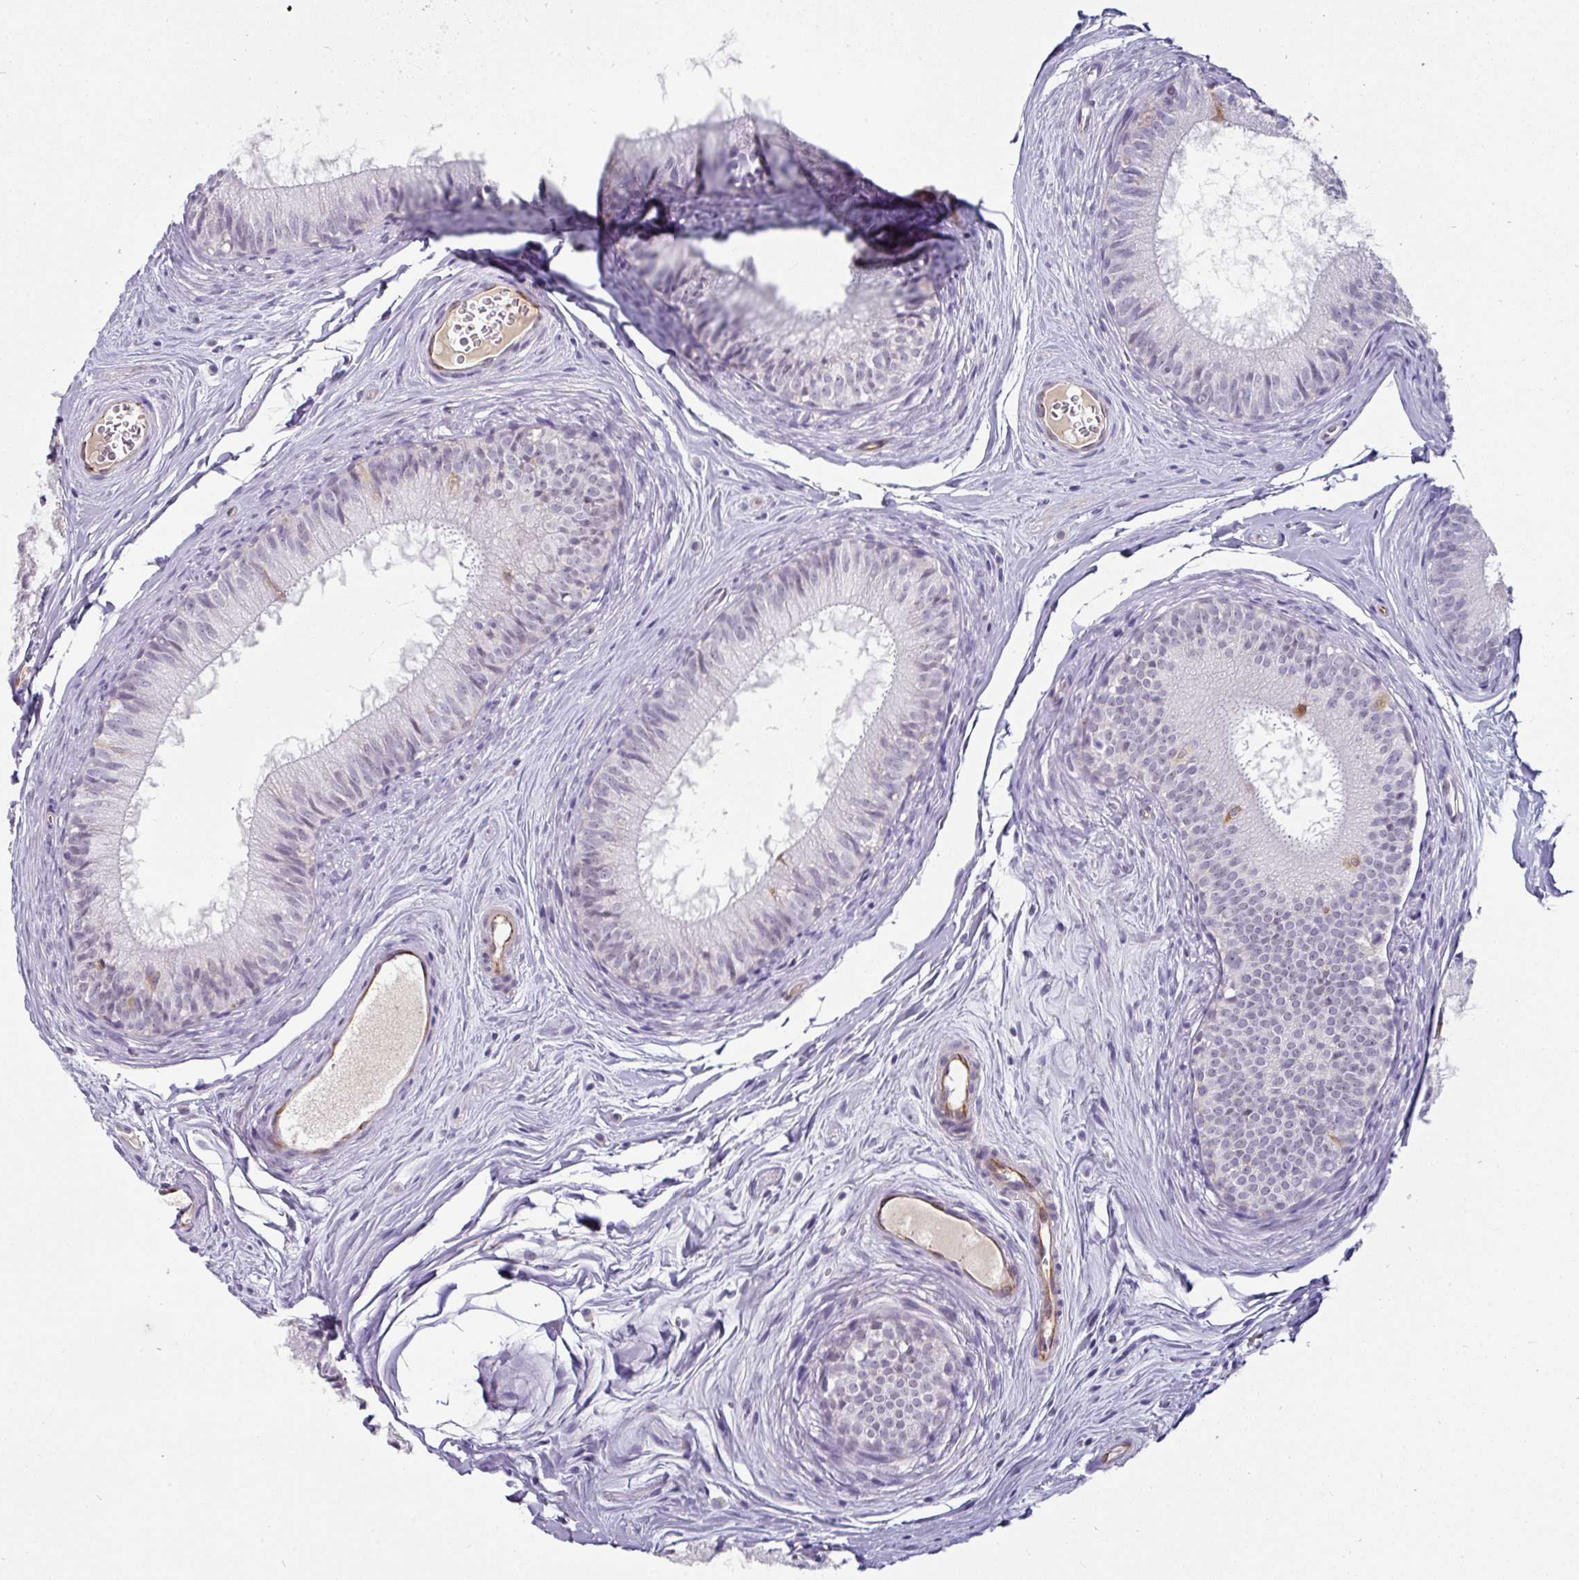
{"staining": {"intensity": "negative", "quantity": "none", "location": "none"}, "tissue": "epididymis", "cell_type": "Glandular cells", "image_type": "normal", "snomed": [{"axis": "morphology", "description": "Normal tissue, NOS"}, {"axis": "topography", "description": "Epididymis"}], "caption": "This micrograph is of normal epididymis stained with immunohistochemistry (IHC) to label a protein in brown with the nuclei are counter-stained blue. There is no expression in glandular cells. The staining is performed using DAB (3,3'-diaminobenzidine) brown chromogen with nuclei counter-stained in using hematoxylin.", "gene": "EYA3", "patient": {"sex": "male", "age": 25}}